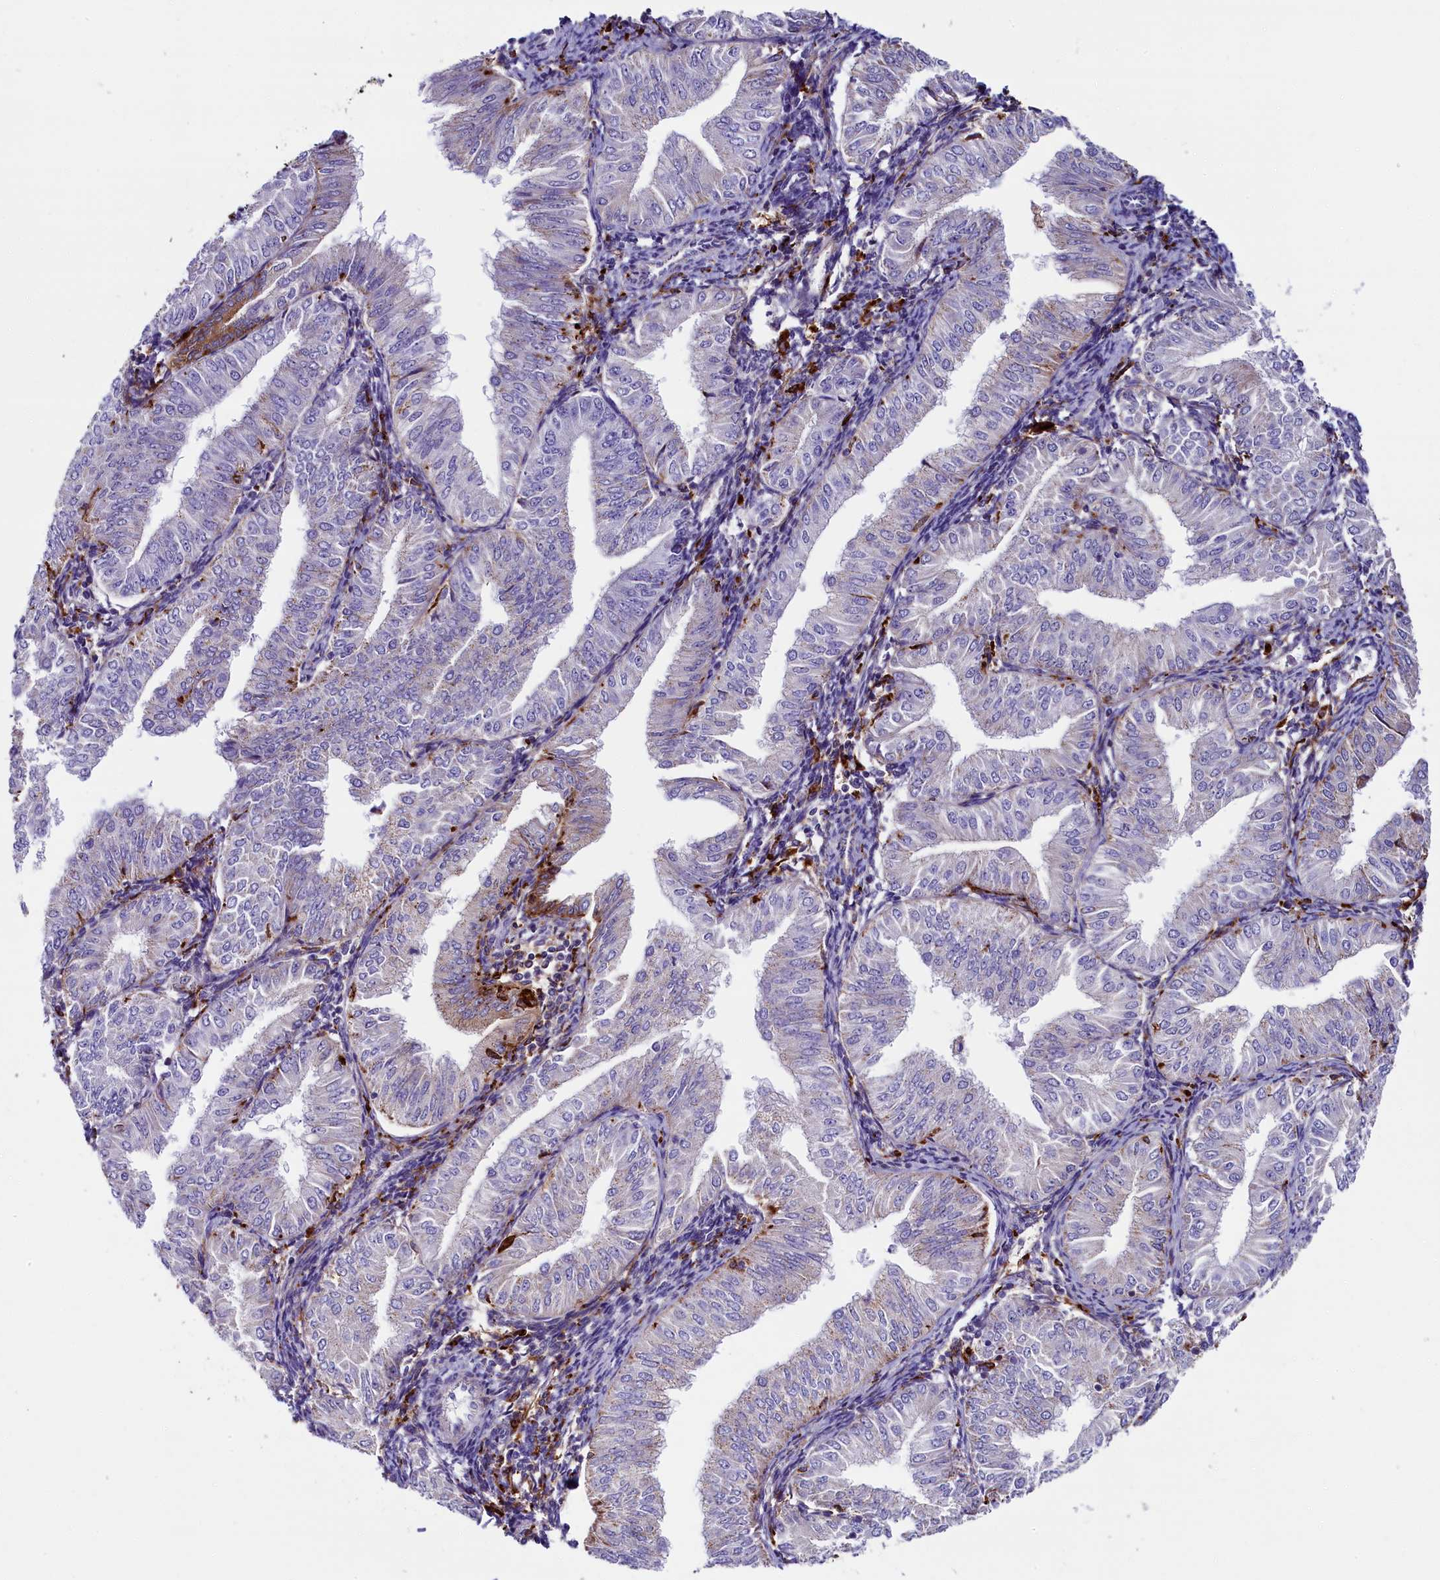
{"staining": {"intensity": "negative", "quantity": "none", "location": "none"}, "tissue": "endometrial cancer", "cell_type": "Tumor cells", "image_type": "cancer", "snomed": [{"axis": "morphology", "description": "Normal tissue, NOS"}, {"axis": "morphology", "description": "Adenocarcinoma, NOS"}, {"axis": "topography", "description": "Endometrium"}], "caption": "DAB (3,3'-diaminobenzidine) immunohistochemical staining of endometrial adenocarcinoma shows no significant staining in tumor cells.", "gene": "IL20RA", "patient": {"sex": "female", "age": 53}}